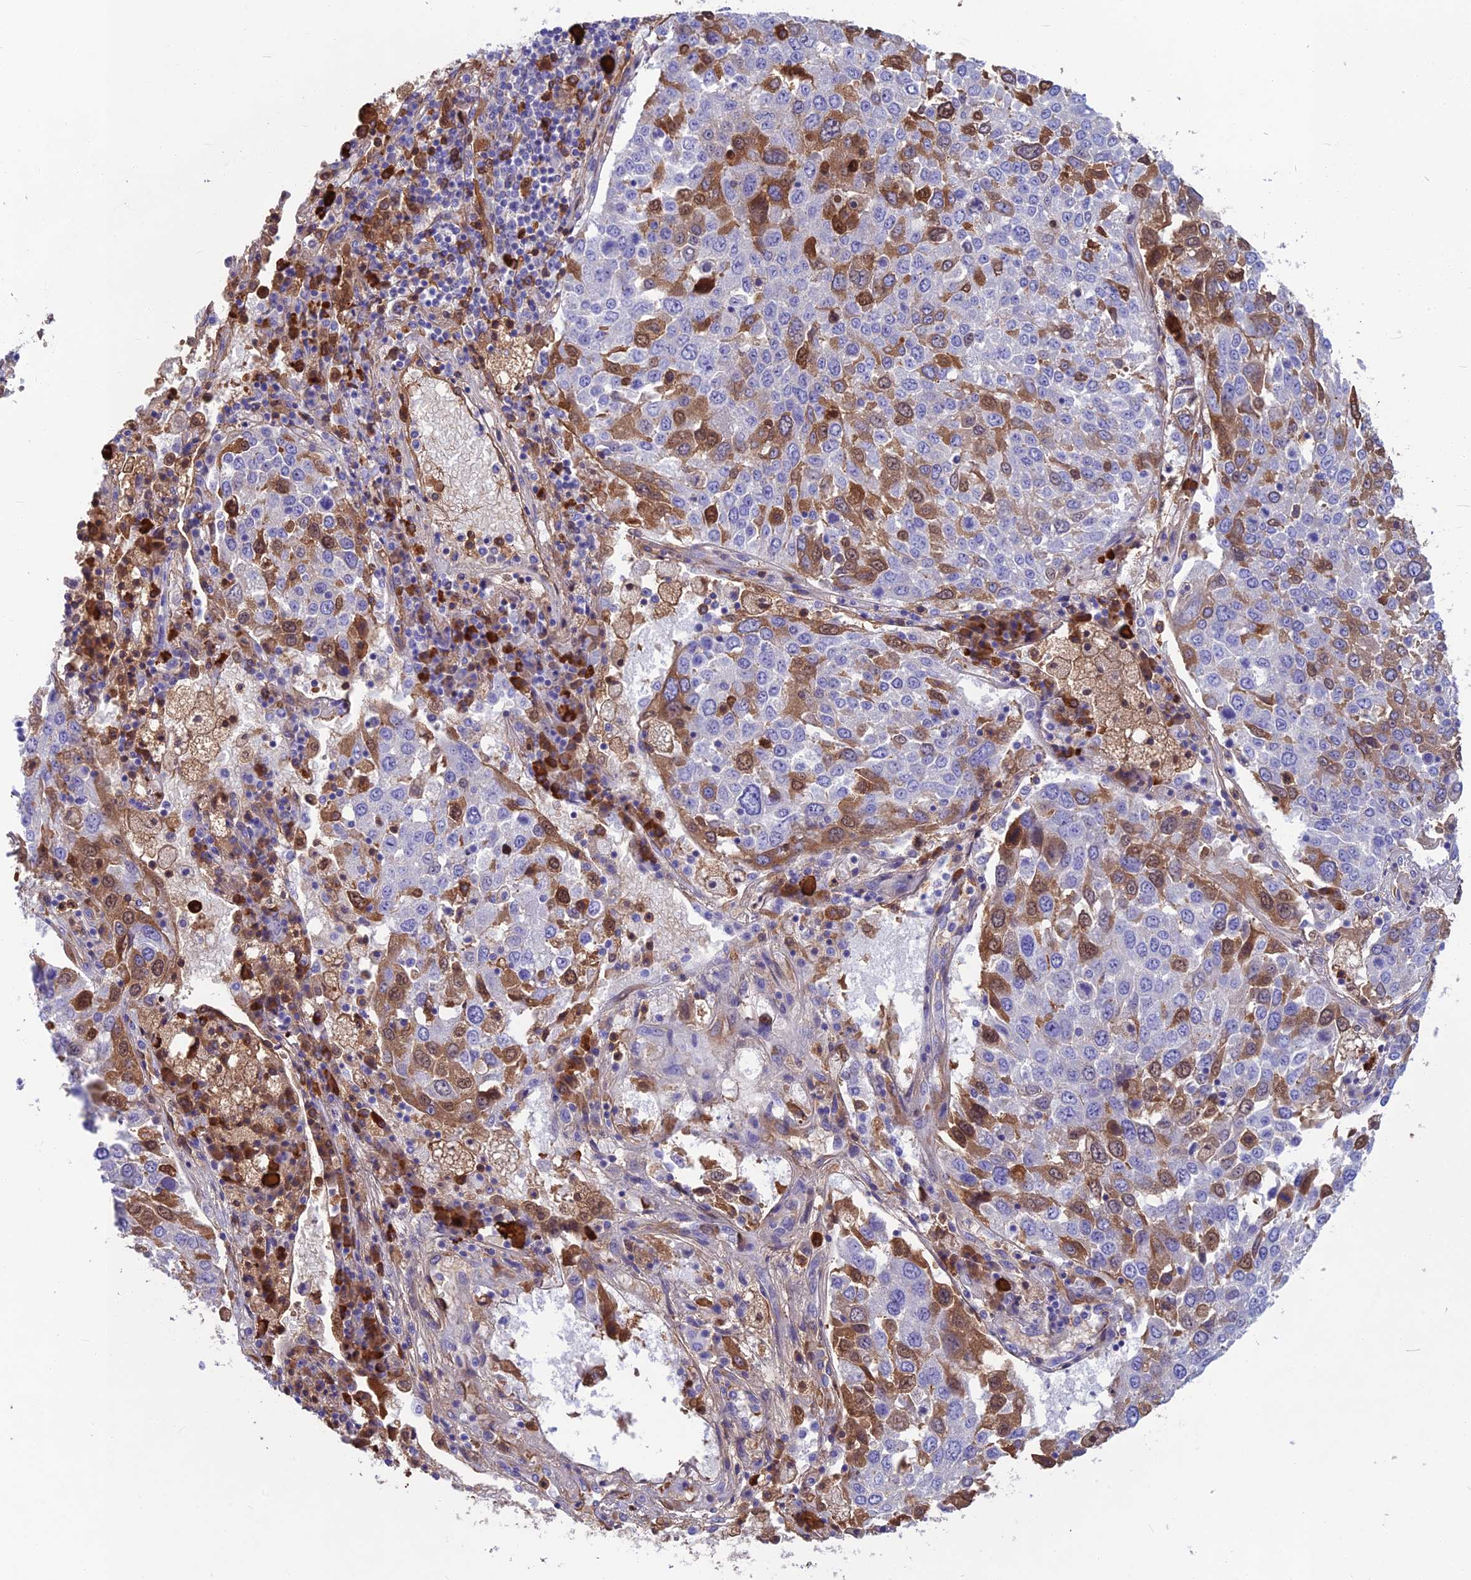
{"staining": {"intensity": "moderate", "quantity": "<25%", "location": "cytoplasmic/membranous,nuclear"}, "tissue": "lung cancer", "cell_type": "Tumor cells", "image_type": "cancer", "snomed": [{"axis": "morphology", "description": "Squamous cell carcinoma, NOS"}, {"axis": "topography", "description": "Lung"}], "caption": "Moderate cytoplasmic/membranous and nuclear expression is present in about <25% of tumor cells in lung cancer (squamous cell carcinoma).", "gene": "SNAP91", "patient": {"sex": "male", "age": 65}}